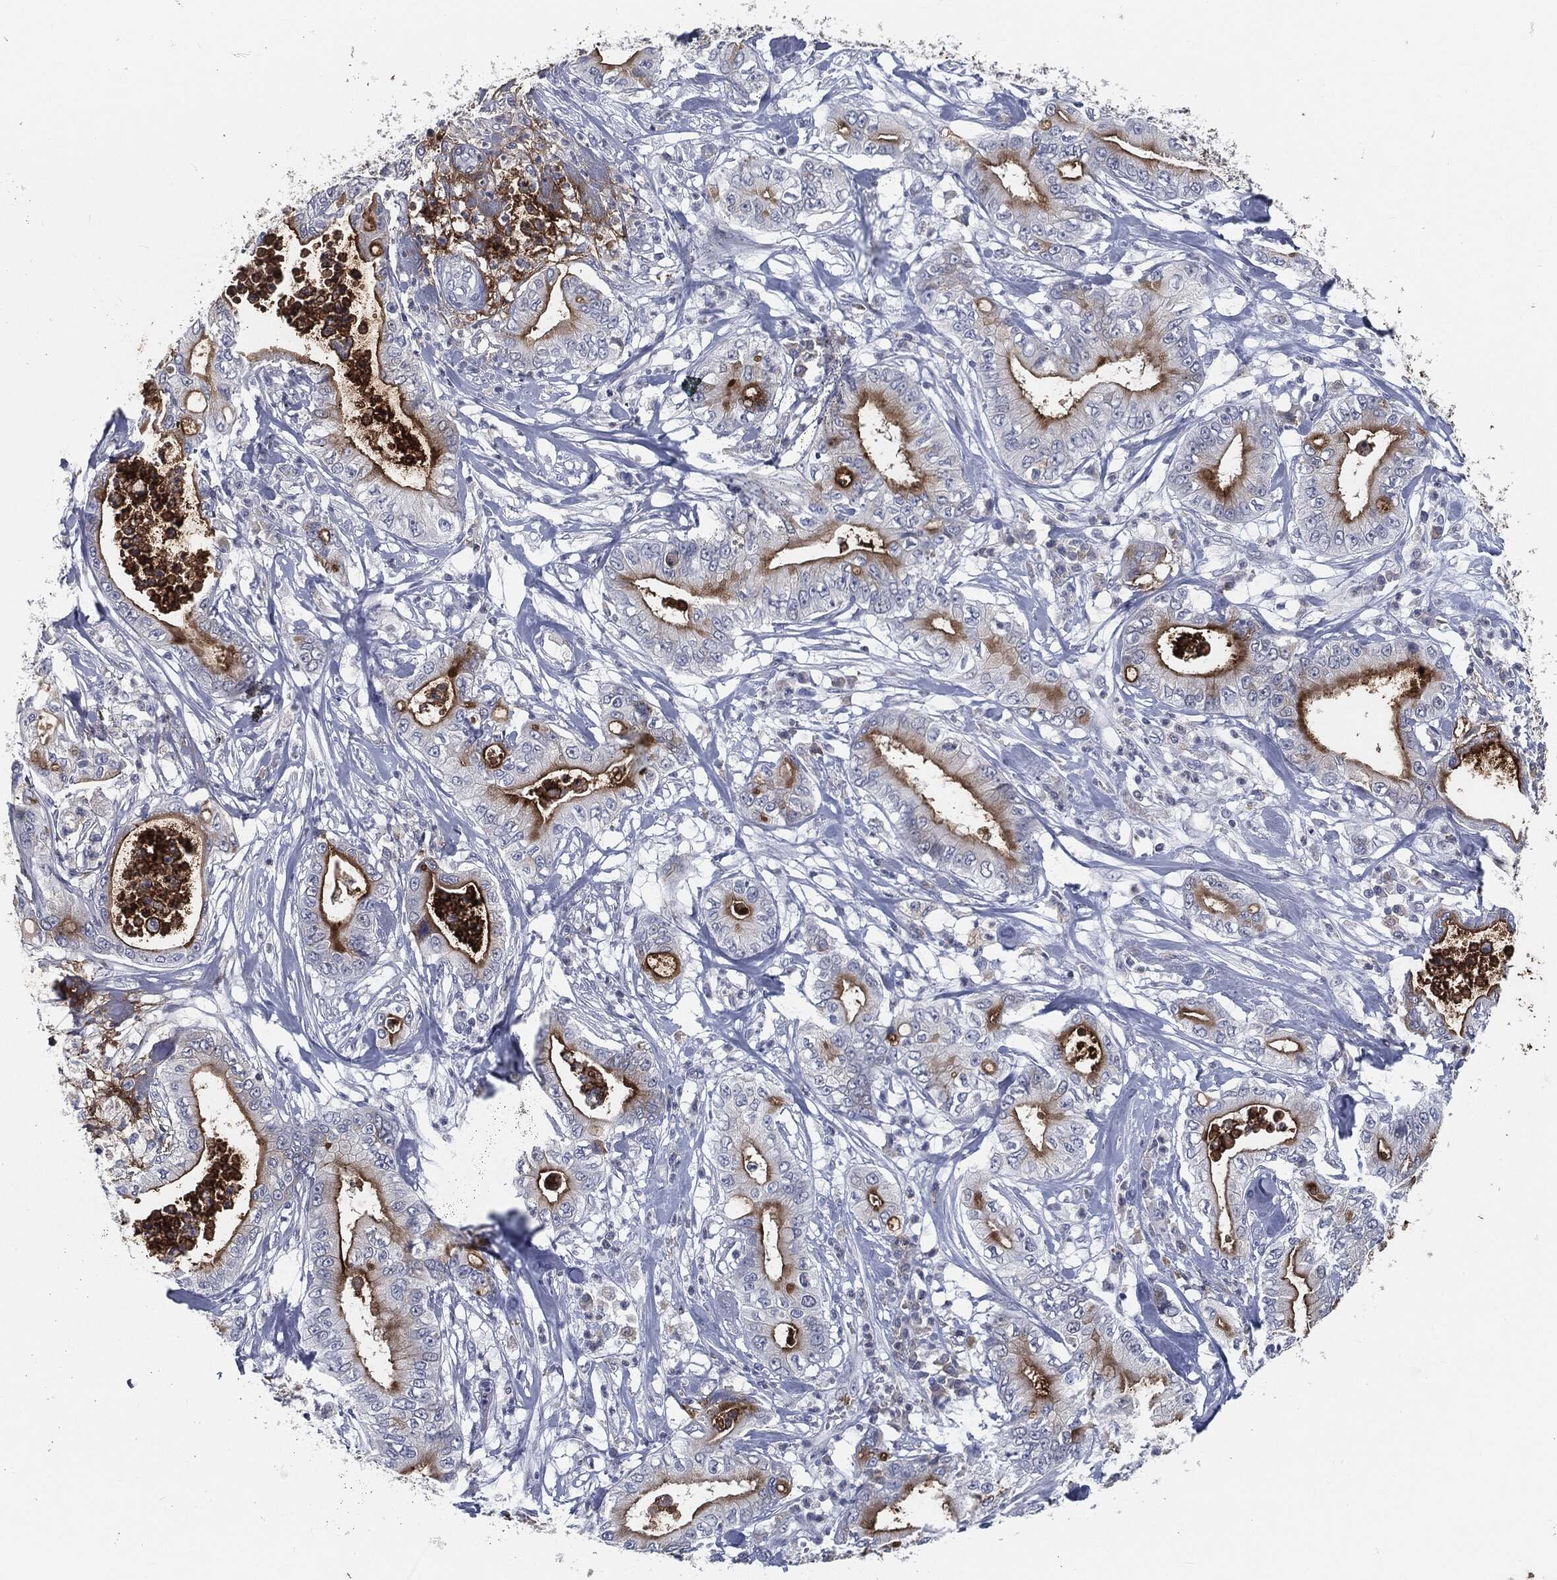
{"staining": {"intensity": "strong", "quantity": "25%-75%", "location": "cytoplasmic/membranous"}, "tissue": "pancreatic cancer", "cell_type": "Tumor cells", "image_type": "cancer", "snomed": [{"axis": "morphology", "description": "Adenocarcinoma, NOS"}, {"axis": "topography", "description": "Pancreas"}], "caption": "Immunohistochemical staining of human adenocarcinoma (pancreatic) displays high levels of strong cytoplasmic/membranous staining in approximately 25%-75% of tumor cells.", "gene": "PROM1", "patient": {"sex": "male", "age": 71}}